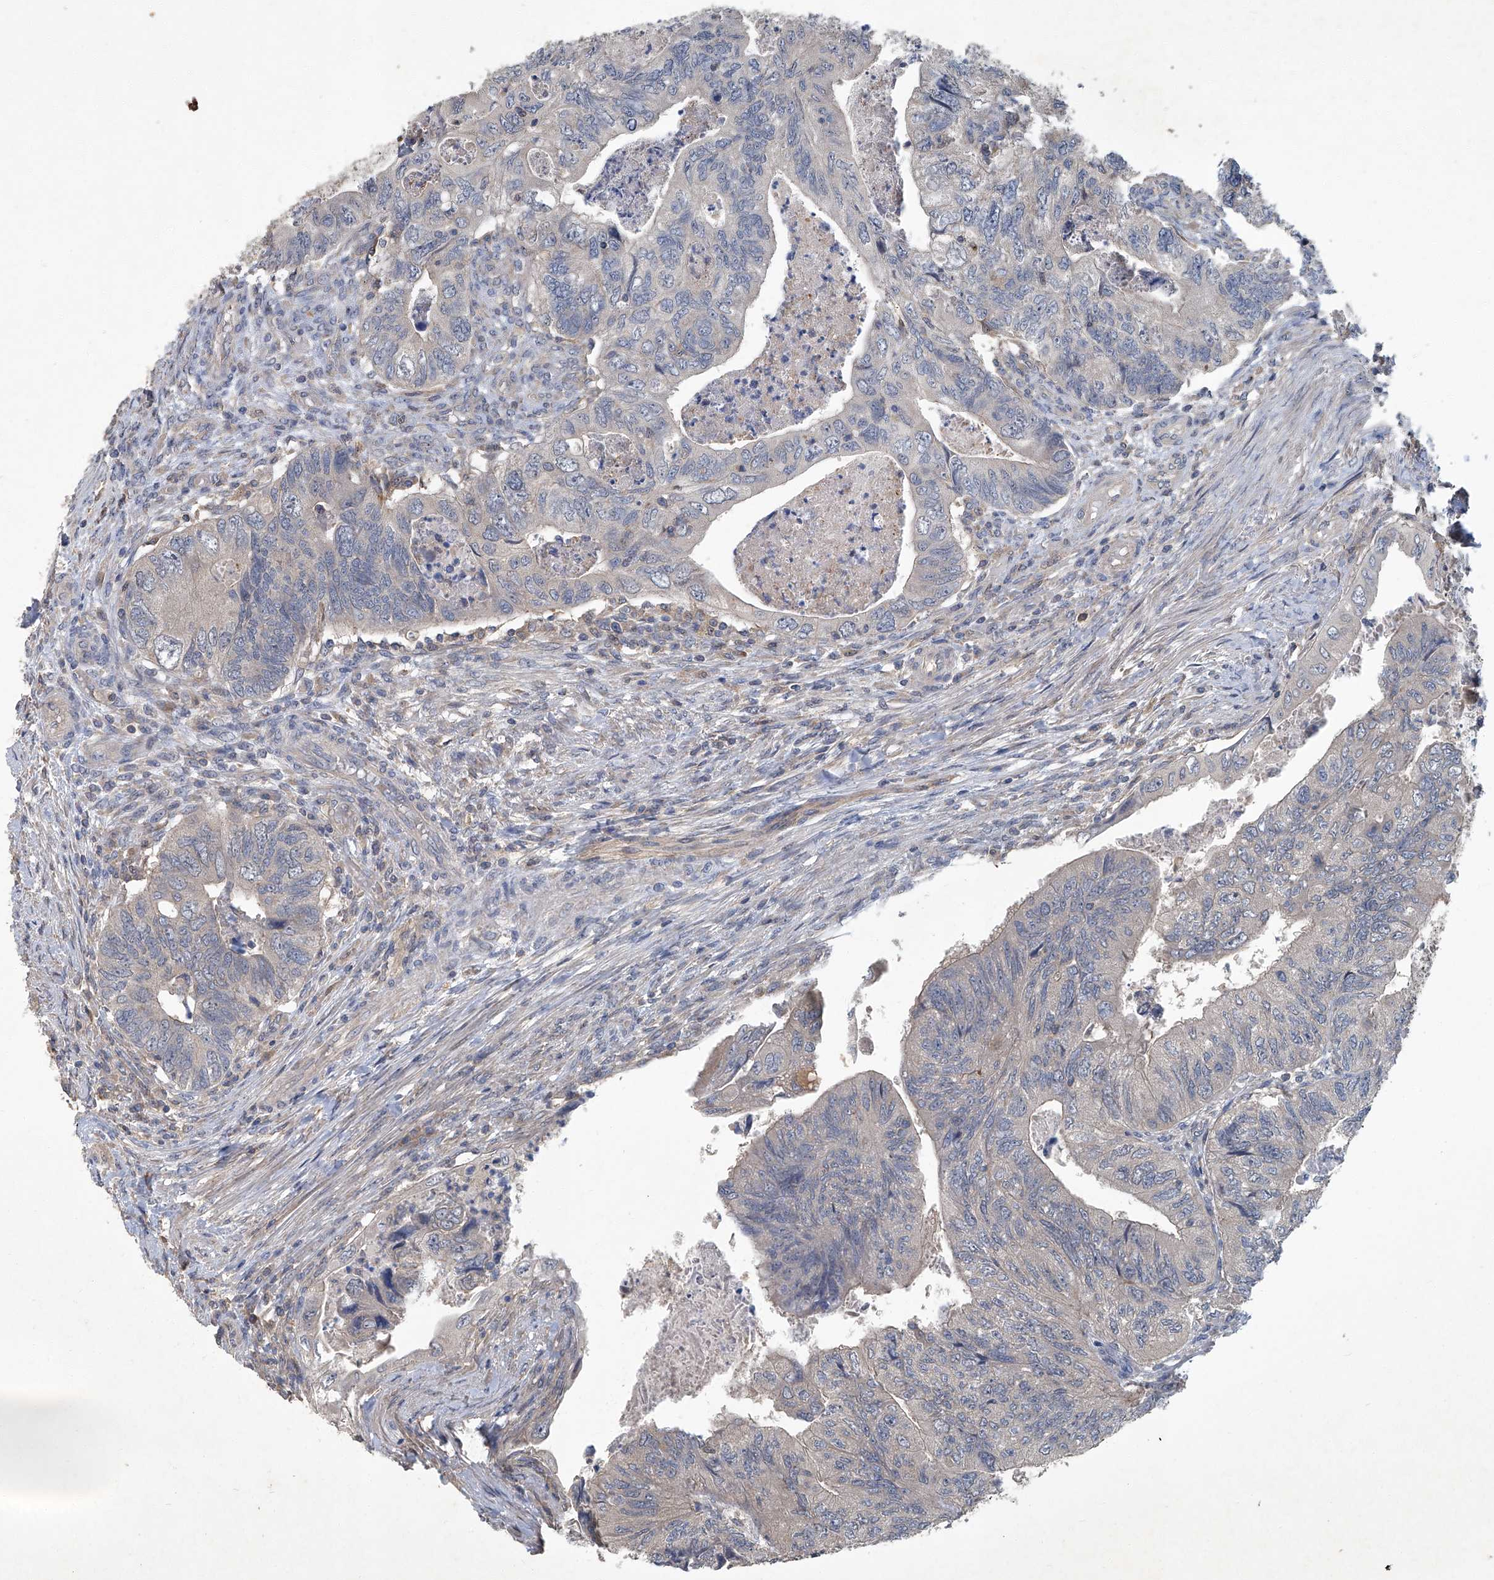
{"staining": {"intensity": "weak", "quantity": "<25%", "location": "cytoplasmic/membranous"}, "tissue": "colorectal cancer", "cell_type": "Tumor cells", "image_type": "cancer", "snomed": [{"axis": "morphology", "description": "Adenocarcinoma, NOS"}, {"axis": "topography", "description": "Rectum"}], "caption": "High power microscopy histopathology image of an immunohistochemistry (IHC) histopathology image of colorectal adenocarcinoma, revealing no significant expression in tumor cells.", "gene": "ANKRD34A", "patient": {"sex": "male", "age": 63}}